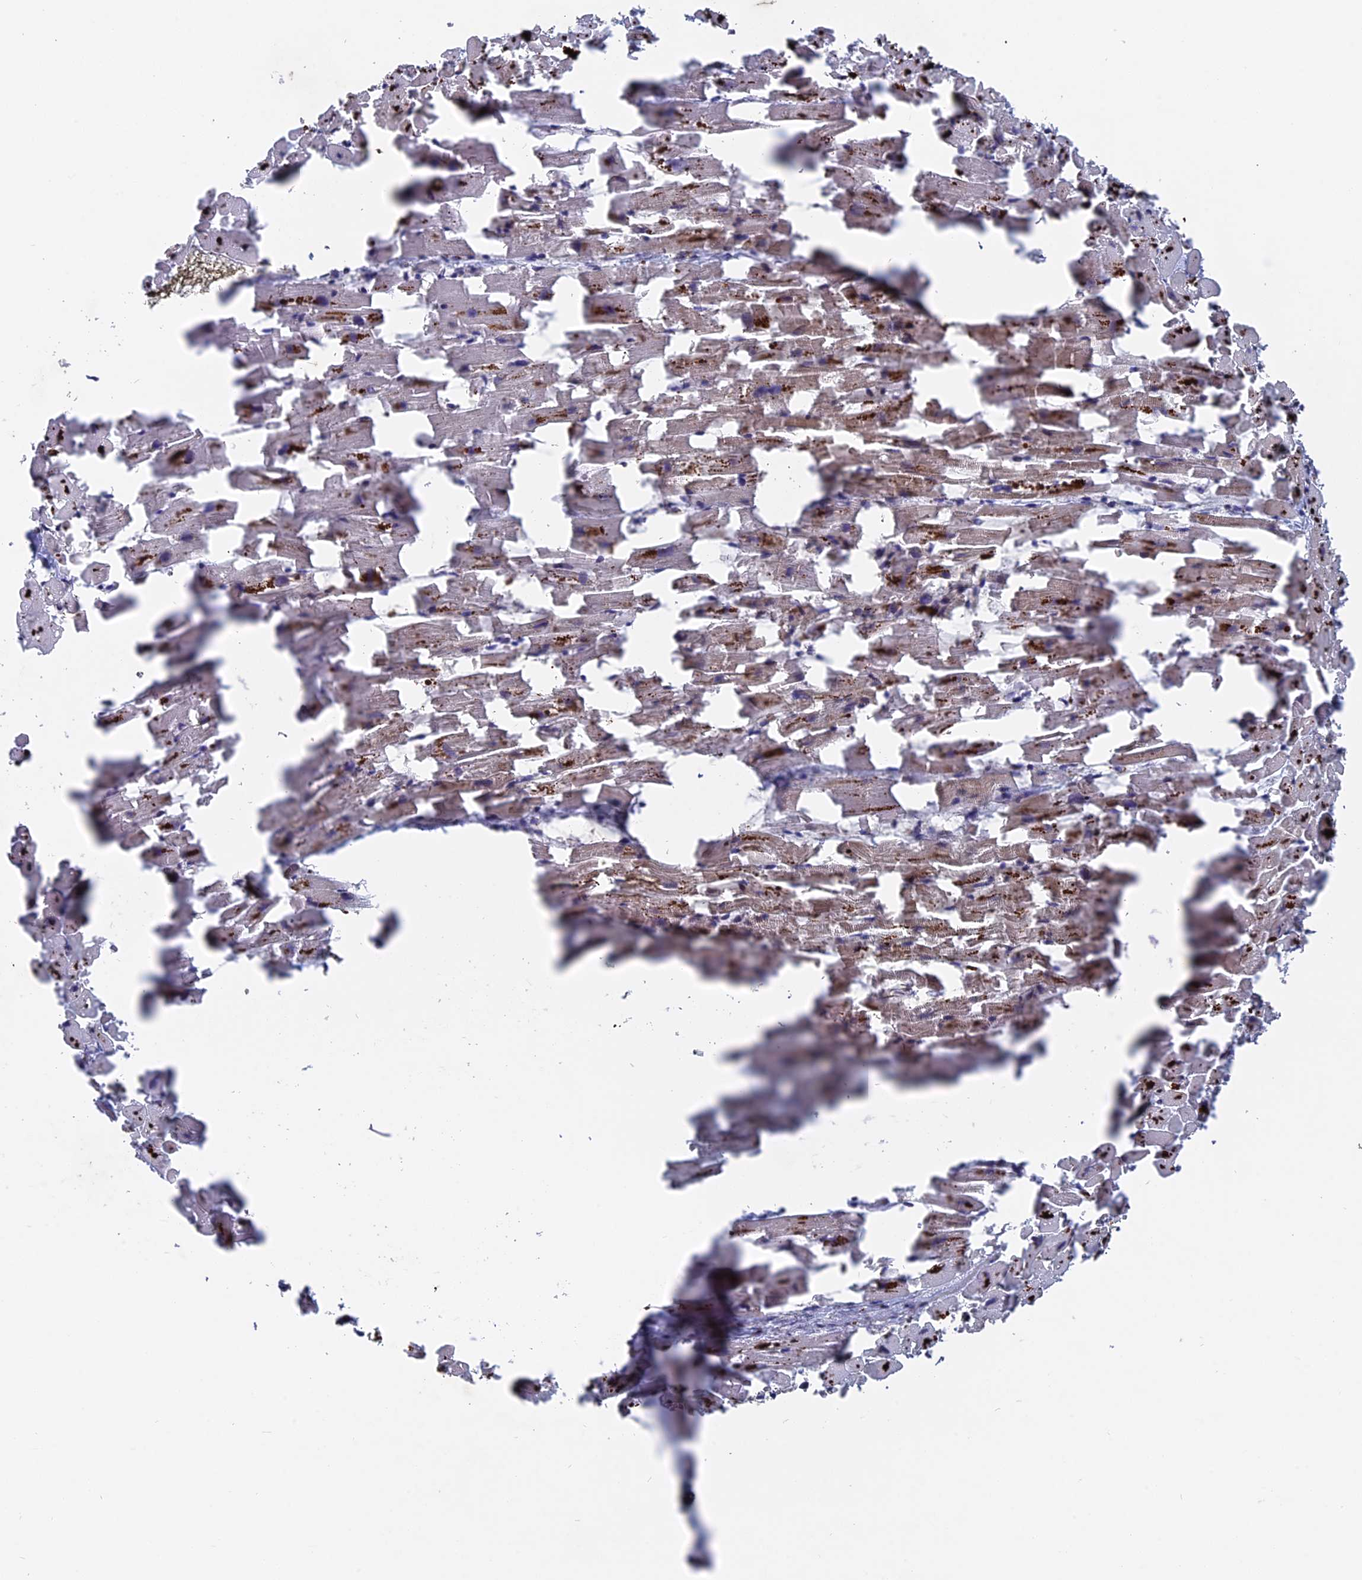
{"staining": {"intensity": "moderate", "quantity": "25%-75%", "location": "cytoplasmic/membranous"}, "tissue": "heart muscle", "cell_type": "Cardiomyocytes", "image_type": "normal", "snomed": [{"axis": "morphology", "description": "Normal tissue, NOS"}, {"axis": "topography", "description": "Heart"}], "caption": "Moderate cytoplasmic/membranous protein positivity is appreciated in approximately 25%-75% of cardiomyocytes in heart muscle.", "gene": "NOSIP", "patient": {"sex": "female", "age": 64}}